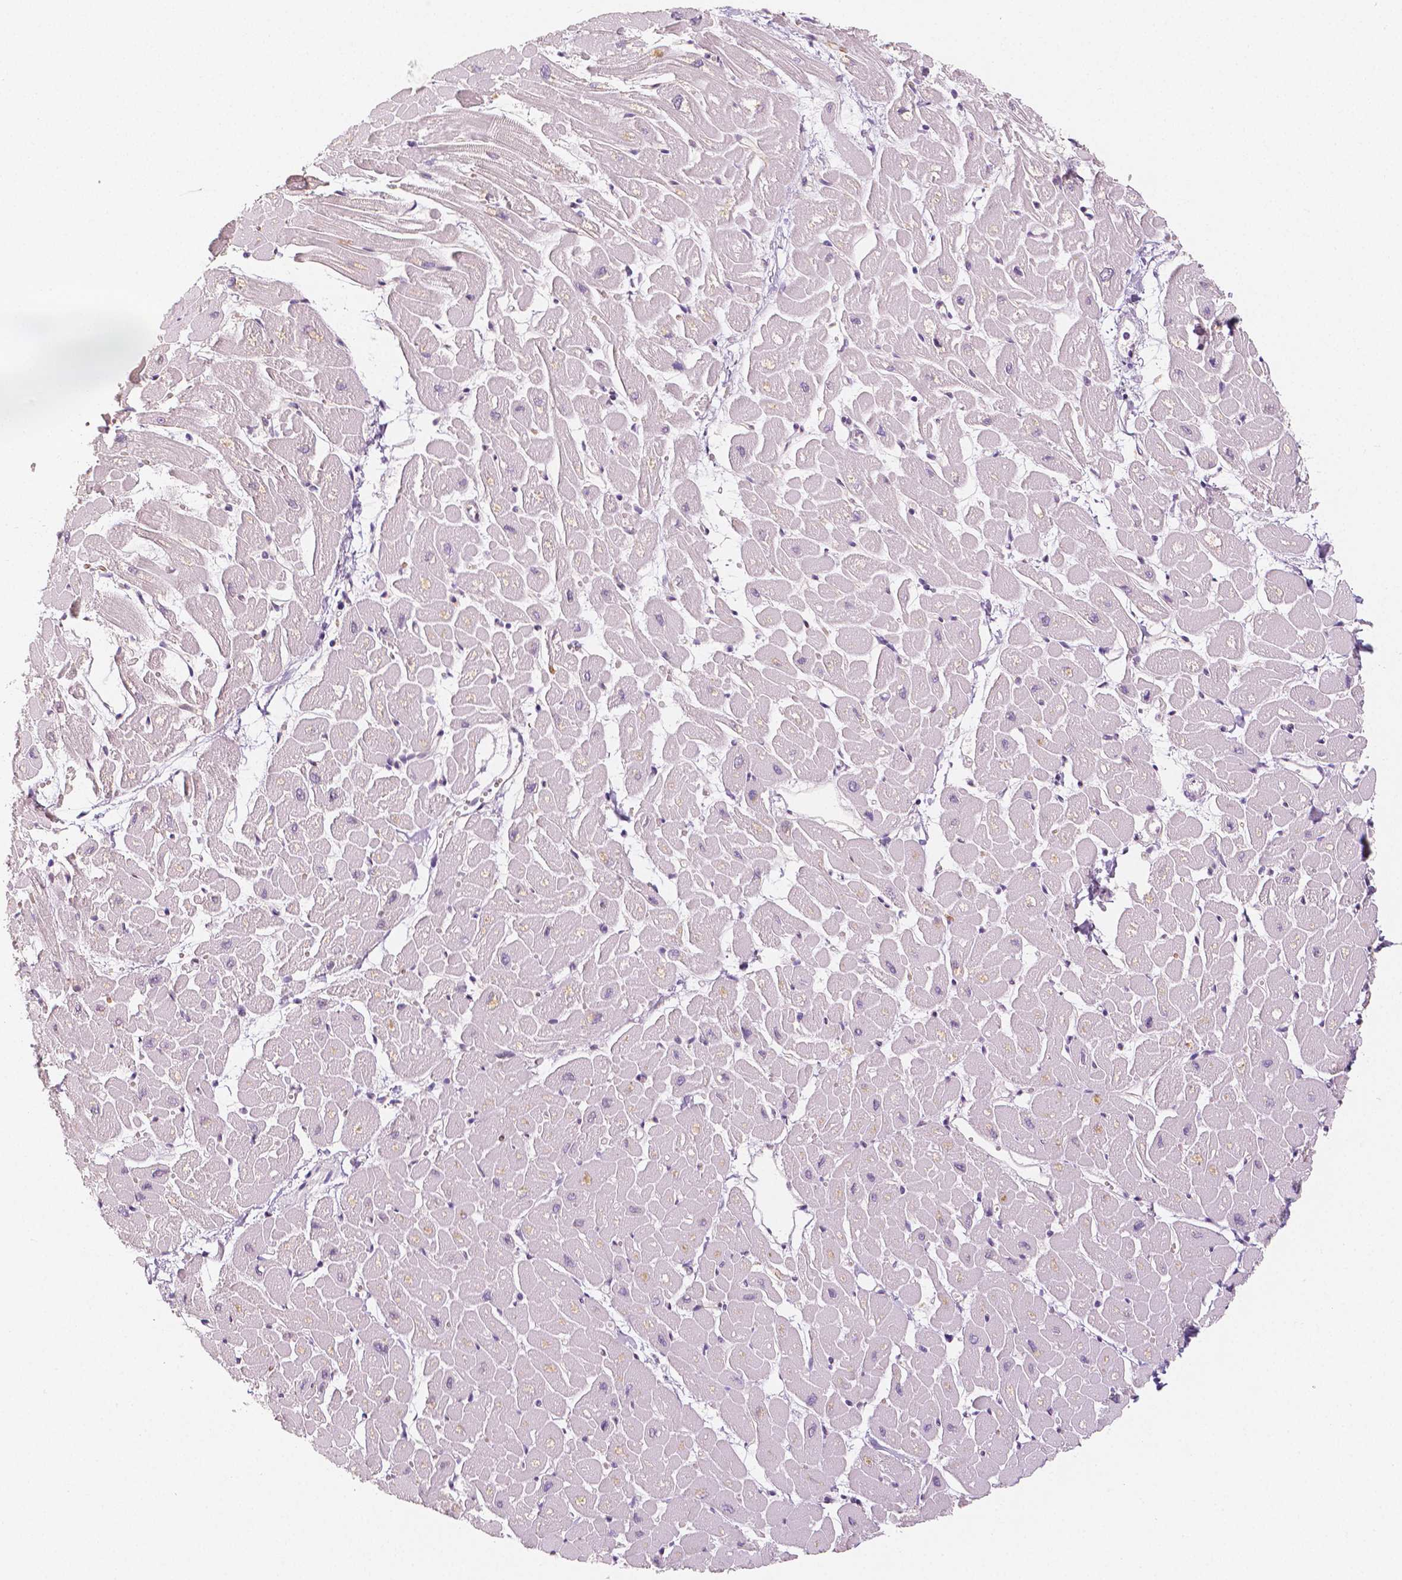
{"staining": {"intensity": "moderate", "quantity": "<25%", "location": "nuclear"}, "tissue": "heart muscle", "cell_type": "Cardiomyocytes", "image_type": "normal", "snomed": [{"axis": "morphology", "description": "Normal tissue, NOS"}, {"axis": "topography", "description": "Heart"}], "caption": "The micrograph exhibits immunohistochemical staining of normal heart muscle. There is moderate nuclear staining is identified in about <25% of cardiomyocytes.", "gene": "KDM5B", "patient": {"sex": "male", "age": 57}}